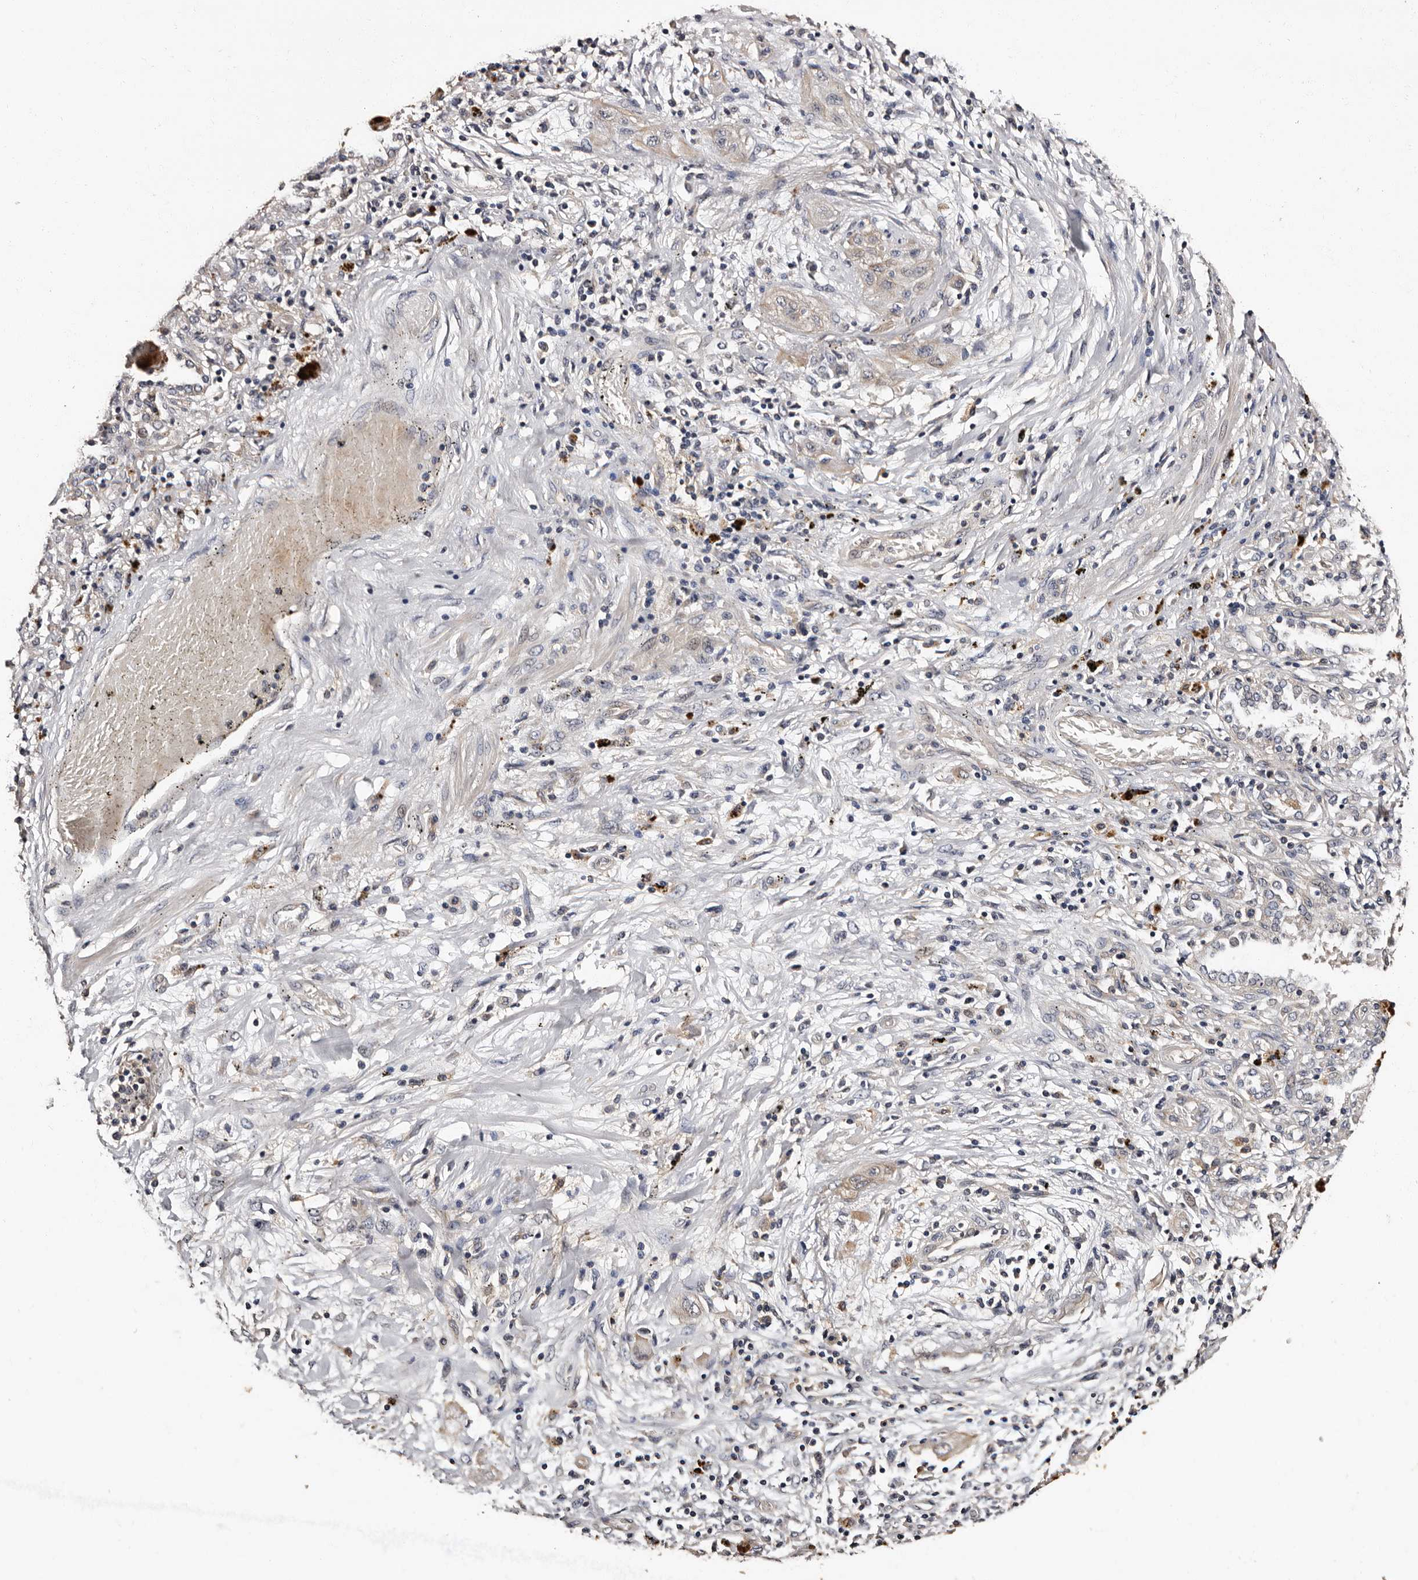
{"staining": {"intensity": "negative", "quantity": "none", "location": "none"}, "tissue": "lung cancer", "cell_type": "Tumor cells", "image_type": "cancer", "snomed": [{"axis": "morphology", "description": "Squamous cell carcinoma, NOS"}, {"axis": "topography", "description": "Lung"}], "caption": "High magnification brightfield microscopy of lung cancer stained with DAB (brown) and counterstained with hematoxylin (blue): tumor cells show no significant expression.", "gene": "ADCK5", "patient": {"sex": "female", "age": 47}}